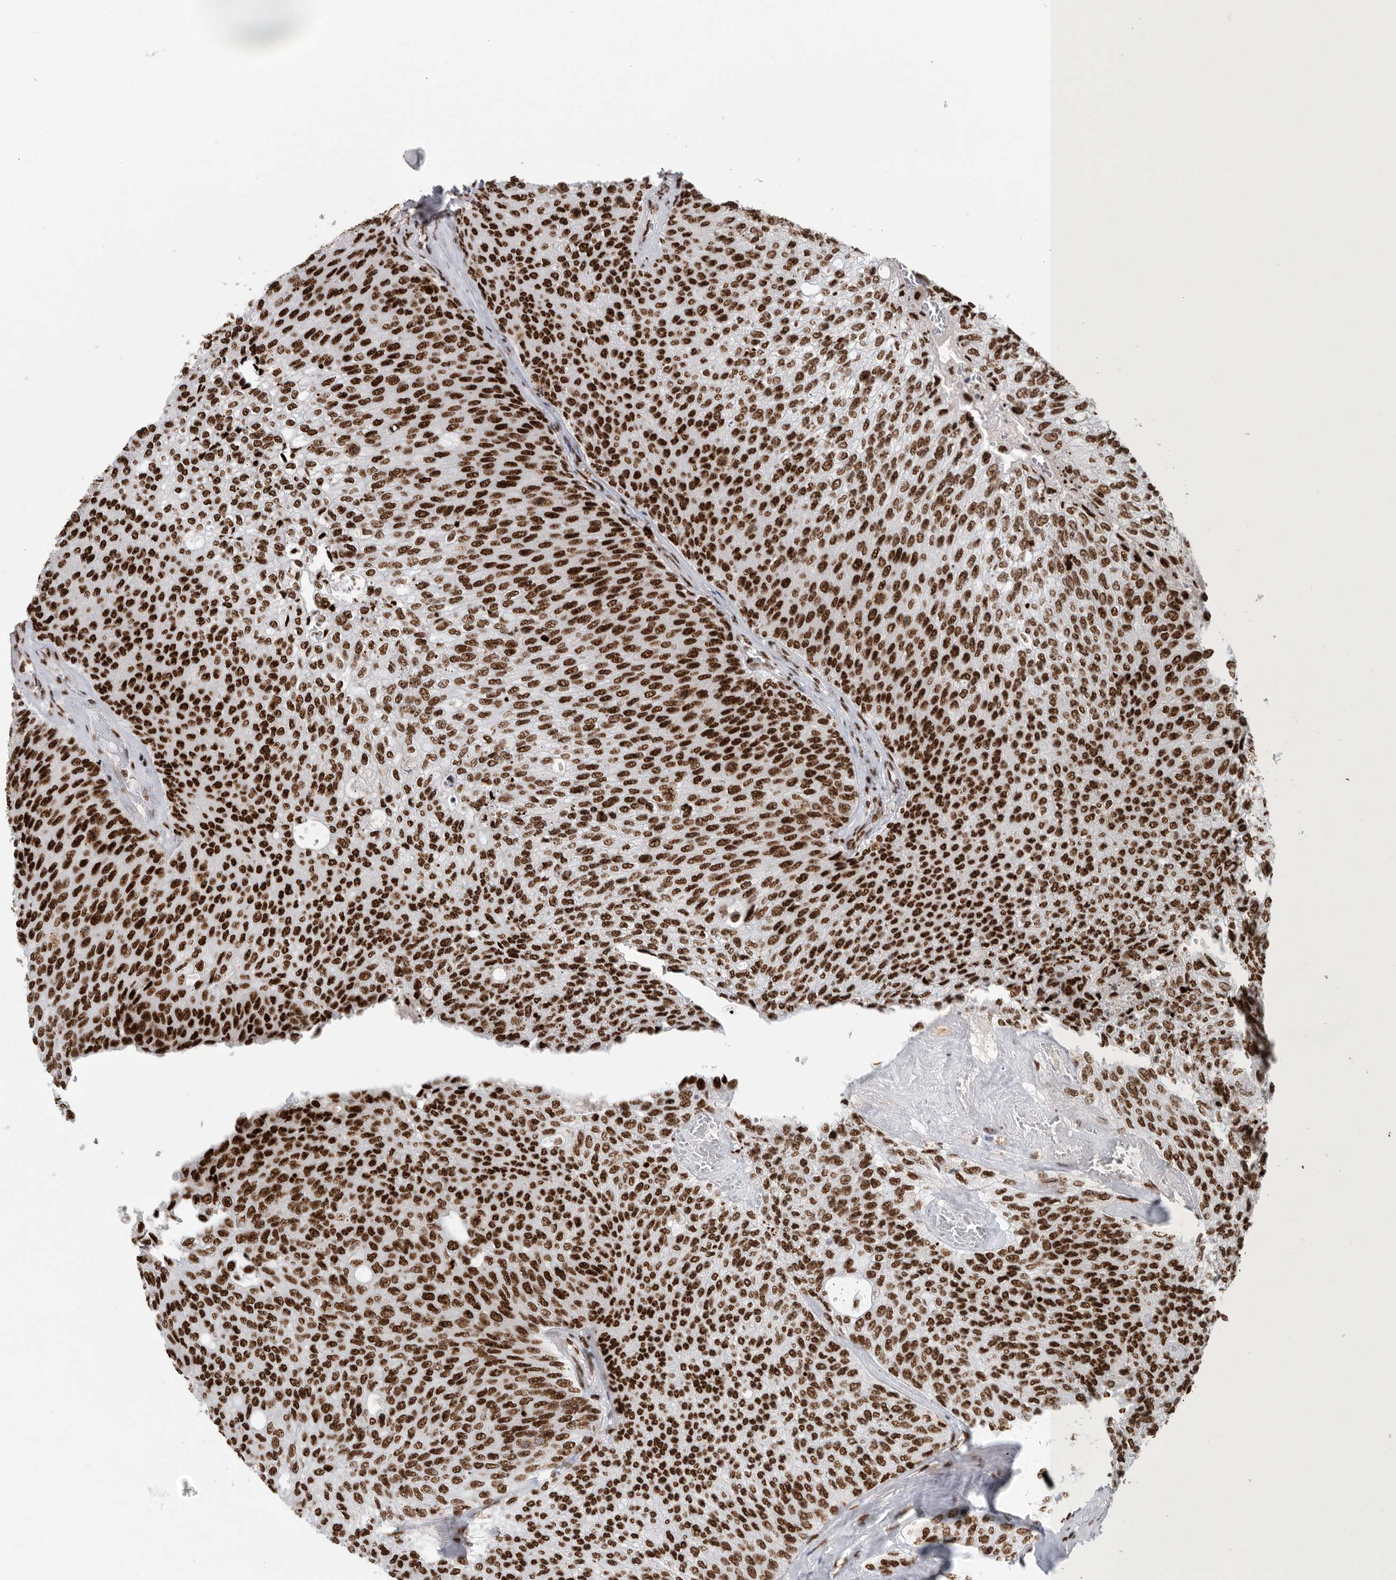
{"staining": {"intensity": "strong", "quantity": ">75%", "location": "nuclear"}, "tissue": "urothelial cancer", "cell_type": "Tumor cells", "image_type": "cancer", "snomed": [{"axis": "morphology", "description": "Urothelial carcinoma, Low grade"}, {"axis": "topography", "description": "Urinary bladder"}], "caption": "IHC photomicrograph of human urothelial carcinoma (low-grade) stained for a protein (brown), which displays high levels of strong nuclear staining in about >75% of tumor cells.", "gene": "BCLAF1", "patient": {"sex": "female", "age": 79}}